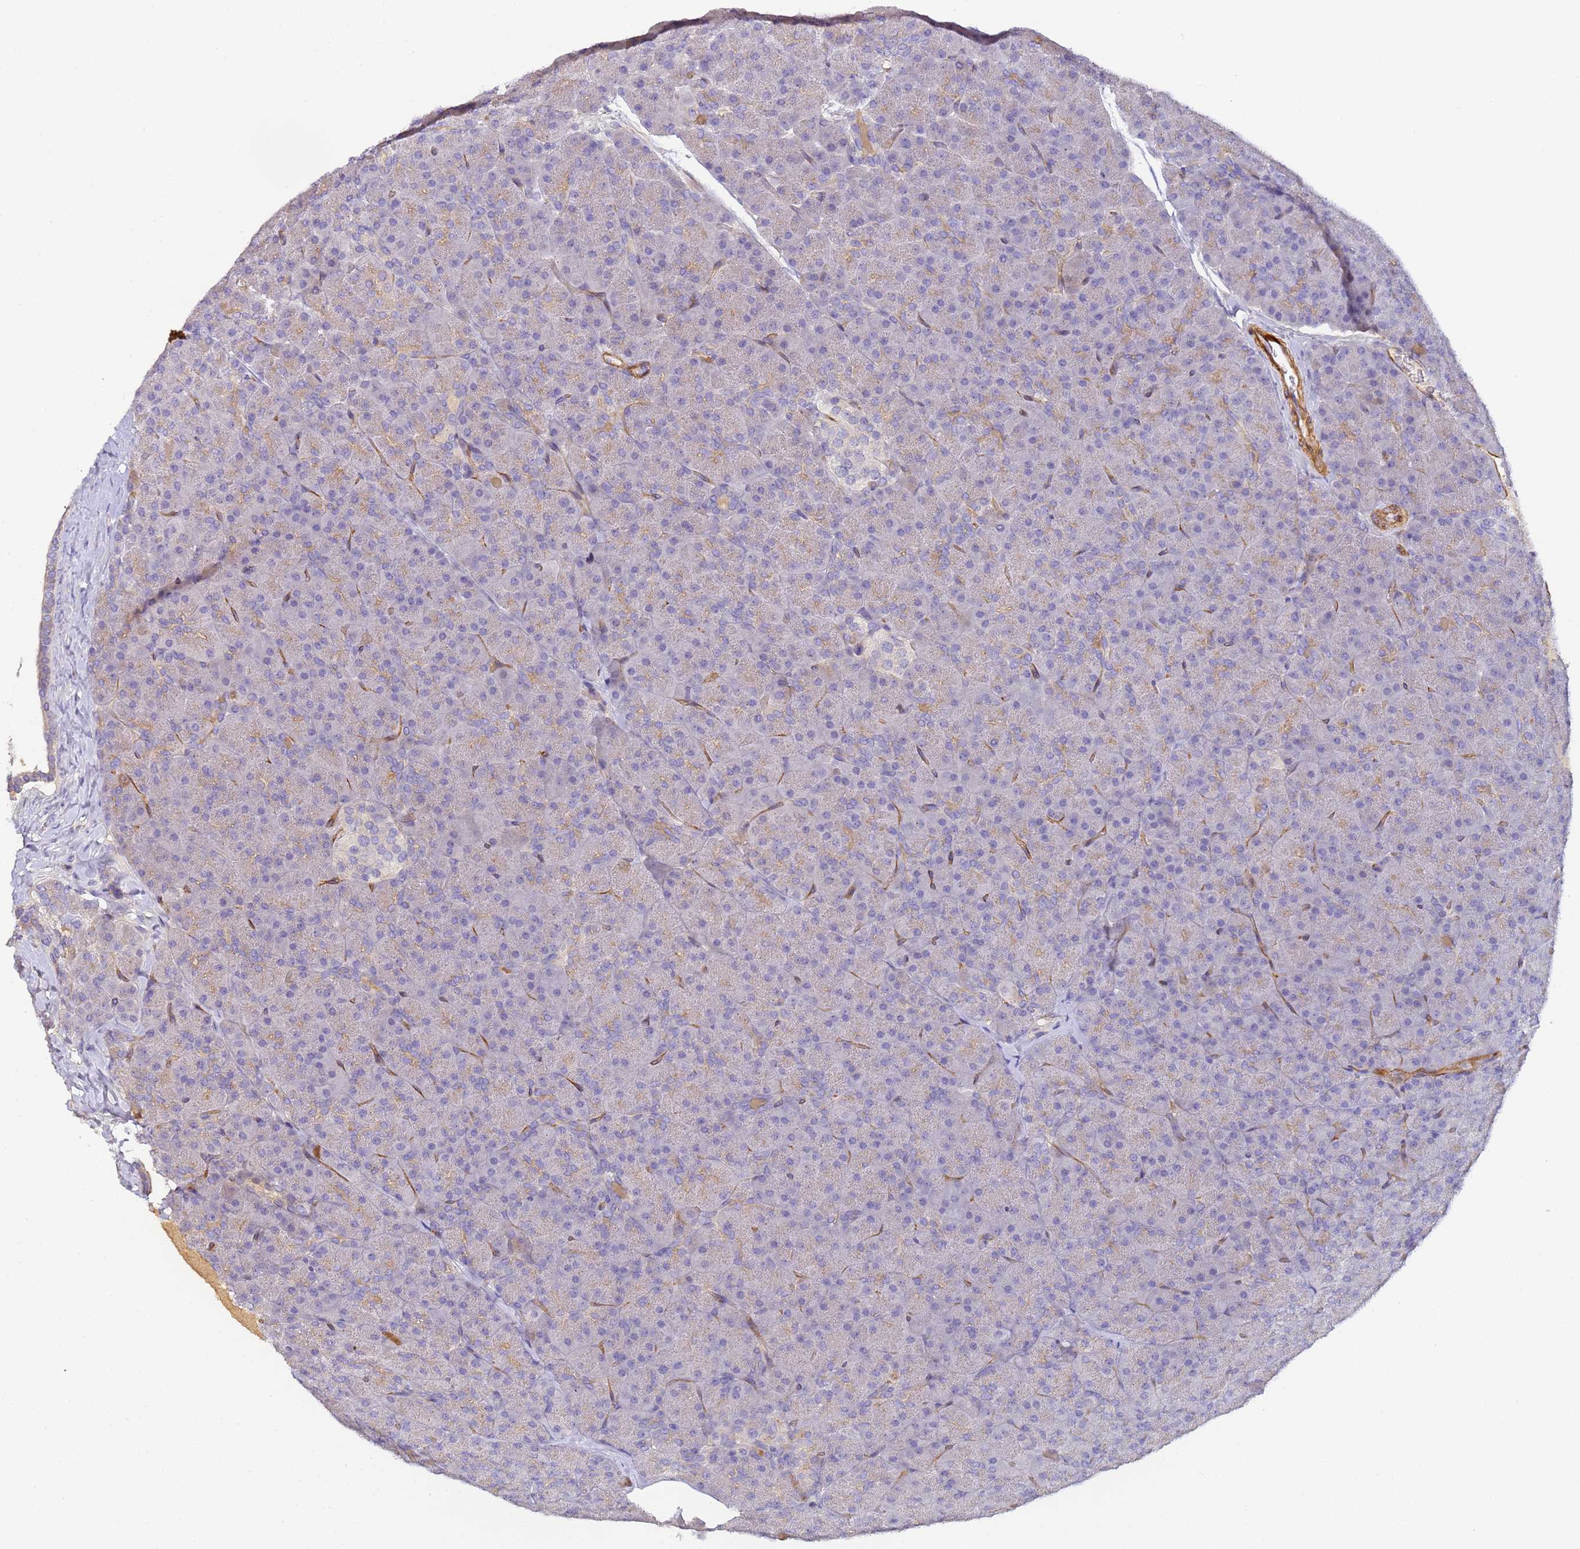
{"staining": {"intensity": "weak", "quantity": "<25%", "location": "cytoplasmic/membranous"}, "tissue": "pancreas", "cell_type": "Exocrine glandular cells", "image_type": "normal", "snomed": [{"axis": "morphology", "description": "Normal tissue, NOS"}, {"axis": "topography", "description": "Pancreas"}], "caption": "This is an IHC photomicrograph of benign human pancreas. There is no expression in exocrine glandular cells.", "gene": "CFHR1", "patient": {"sex": "male", "age": 36}}